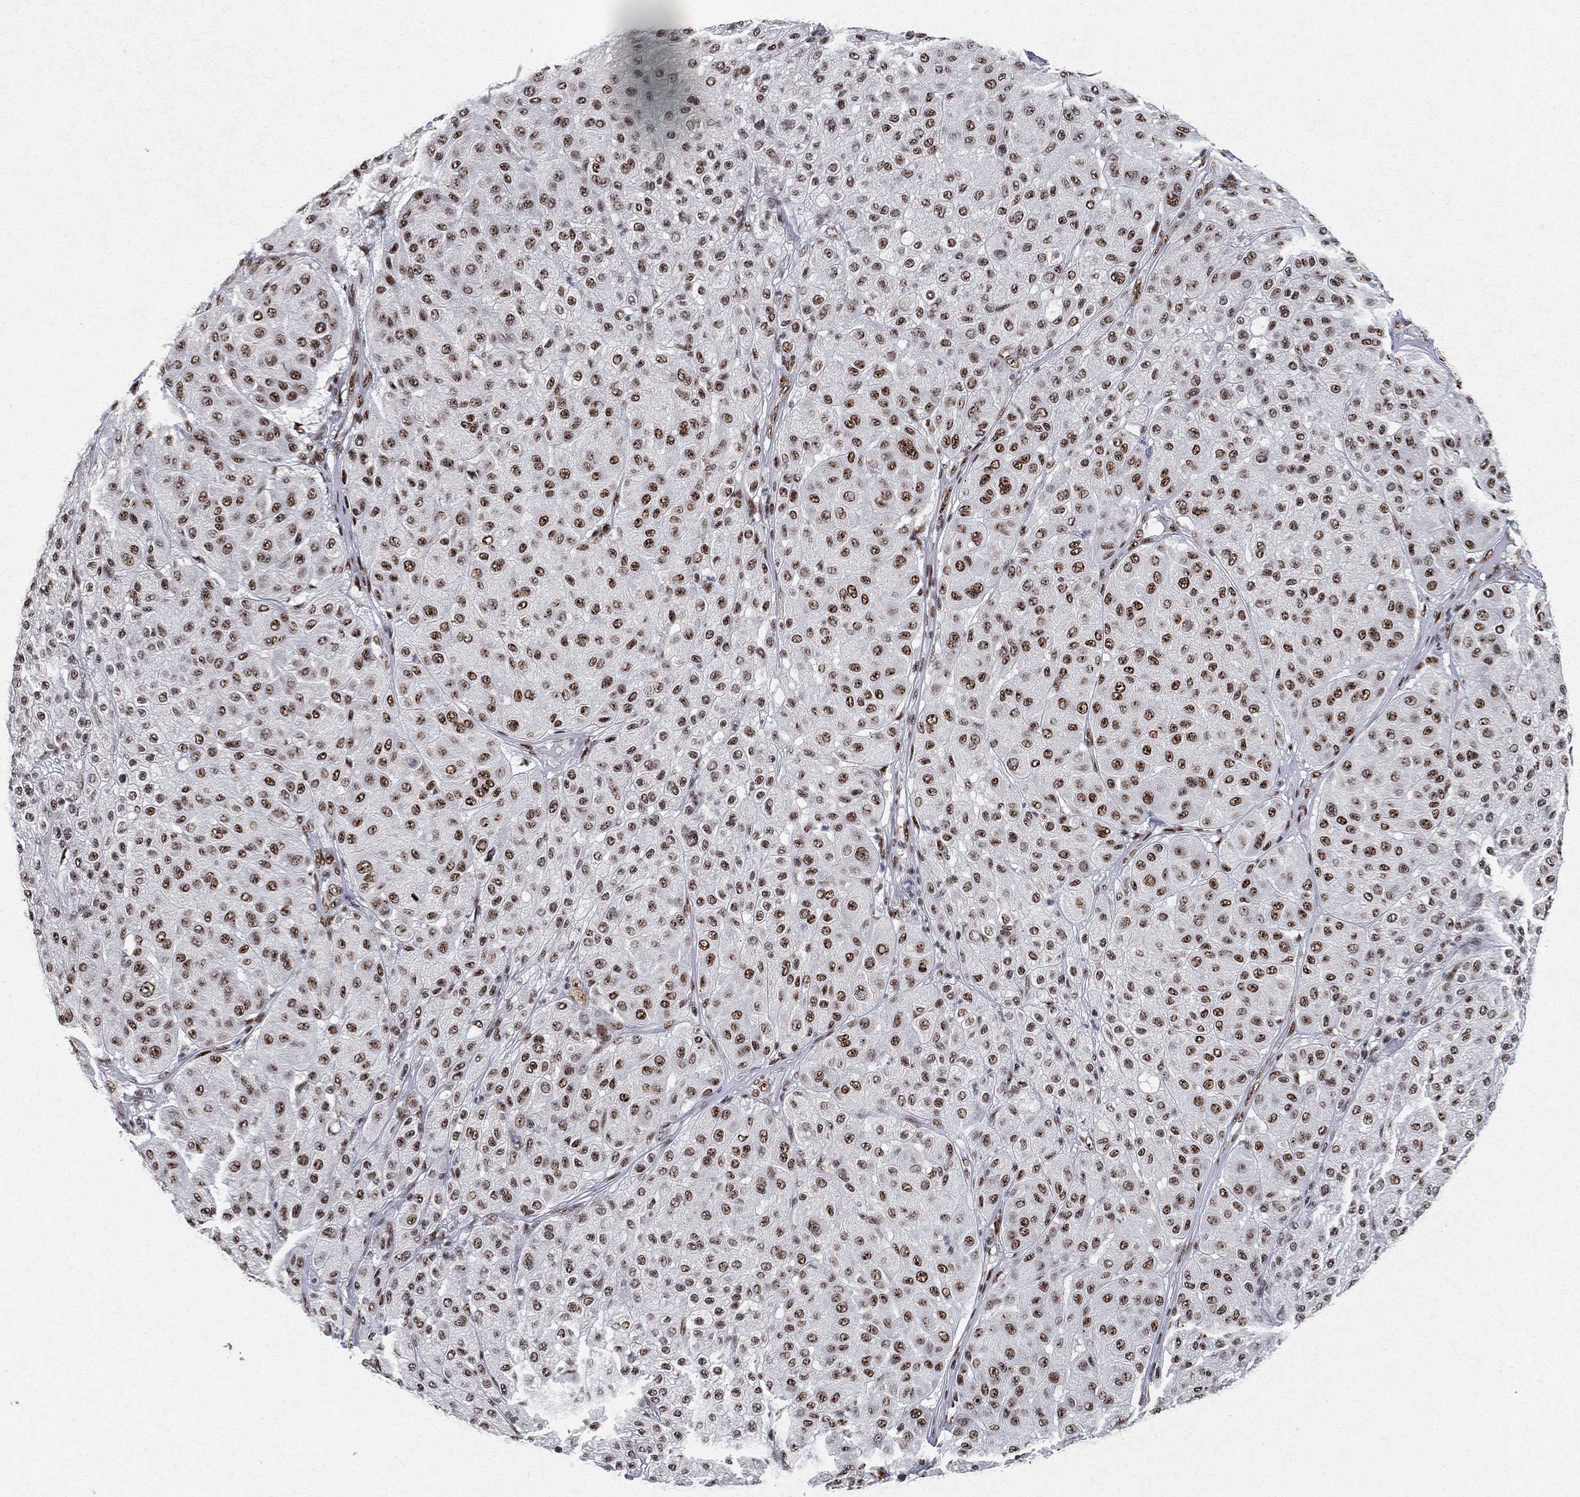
{"staining": {"intensity": "strong", "quantity": "25%-75%", "location": "nuclear"}, "tissue": "melanoma", "cell_type": "Tumor cells", "image_type": "cancer", "snomed": [{"axis": "morphology", "description": "Malignant melanoma, Metastatic site"}, {"axis": "topography", "description": "Smooth muscle"}], "caption": "Malignant melanoma (metastatic site) tissue displays strong nuclear staining in about 25%-75% of tumor cells, visualized by immunohistochemistry. Nuclei are stained in blue.", "gene": "DDX27", "patient": {"sex": "male", "age": 41}}